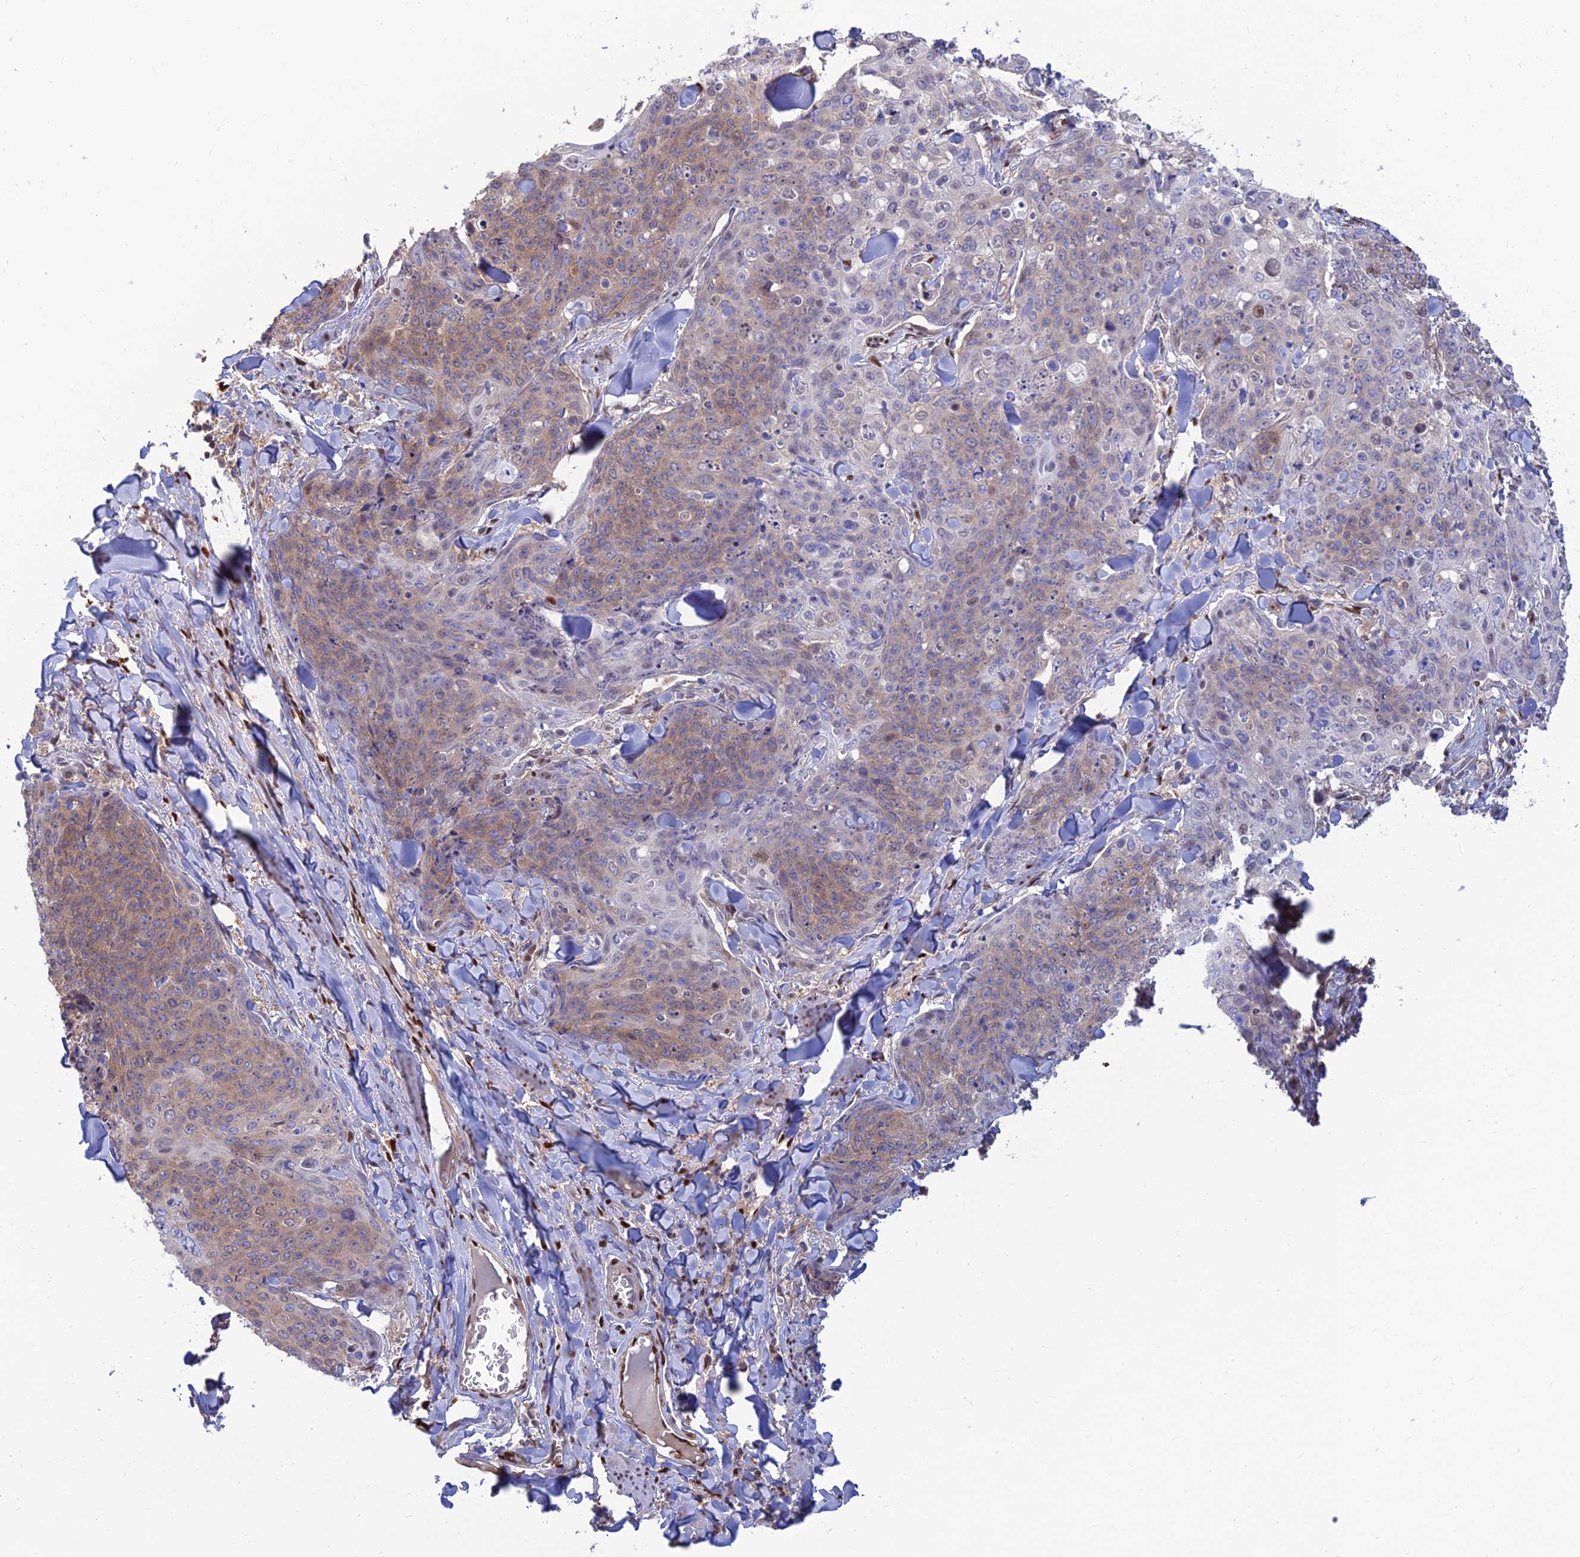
{"staining": {"intensity": "moderate", "quantity": "25%-75%", "location": "cytoplasmic/membranous,nuclear"}, "tissue": "skin cancer", "cell_type": "Tumor cells", "image_type": "cancer", "snomed": [{"axis": "morphology", "description": "Squamous cell carcinoma, NOS"}, {"axis": "topography", "description": "Skin"}, {"axis": "topography", "description": "Vulva"}], "caption": "Skin cancer stained with a protein marker reveals moderate staining in tumor cells.", "gene": "DNPEP", "patient": {"sex": "female", "age": 85}}